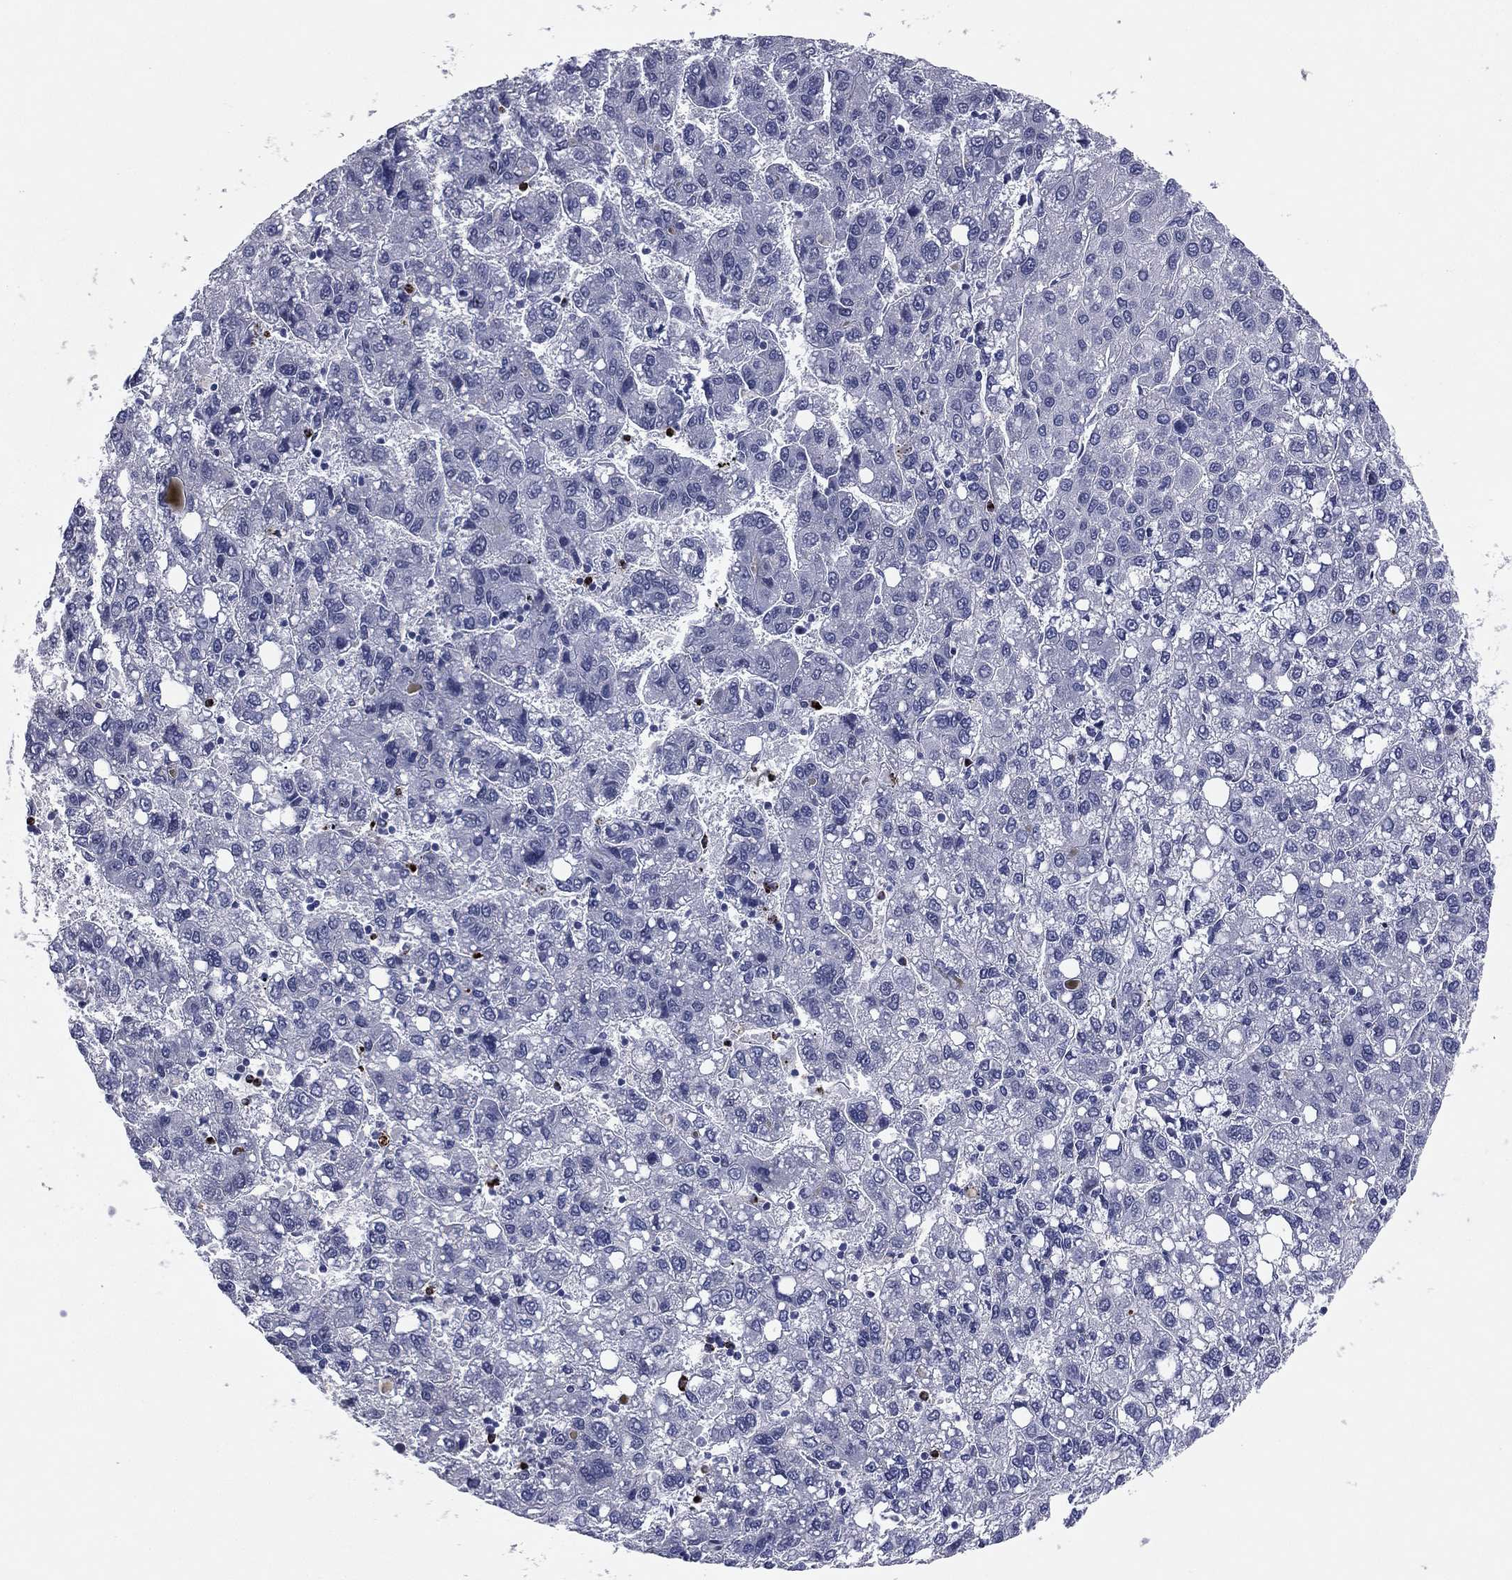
{"staining": {"intensity": "negative", "quantity": "none", "location": "none"}, "tissue": "liver cancer", "cell_type": "Tumor cells", "image_type": "cancer", "snomed": [{"axis": "morphology", "description": "Carcinoma, Hepatocellular, NOS"}, {"axis": "topography", "description": "Liver"}], "caption": "IHC image of neoplastic tissue: human liver cancer stained with DAB displays no significant protein expression in tumor cells.", "gene": "HLA-DOA", "patient": {"sex": "female", "age": 82}}